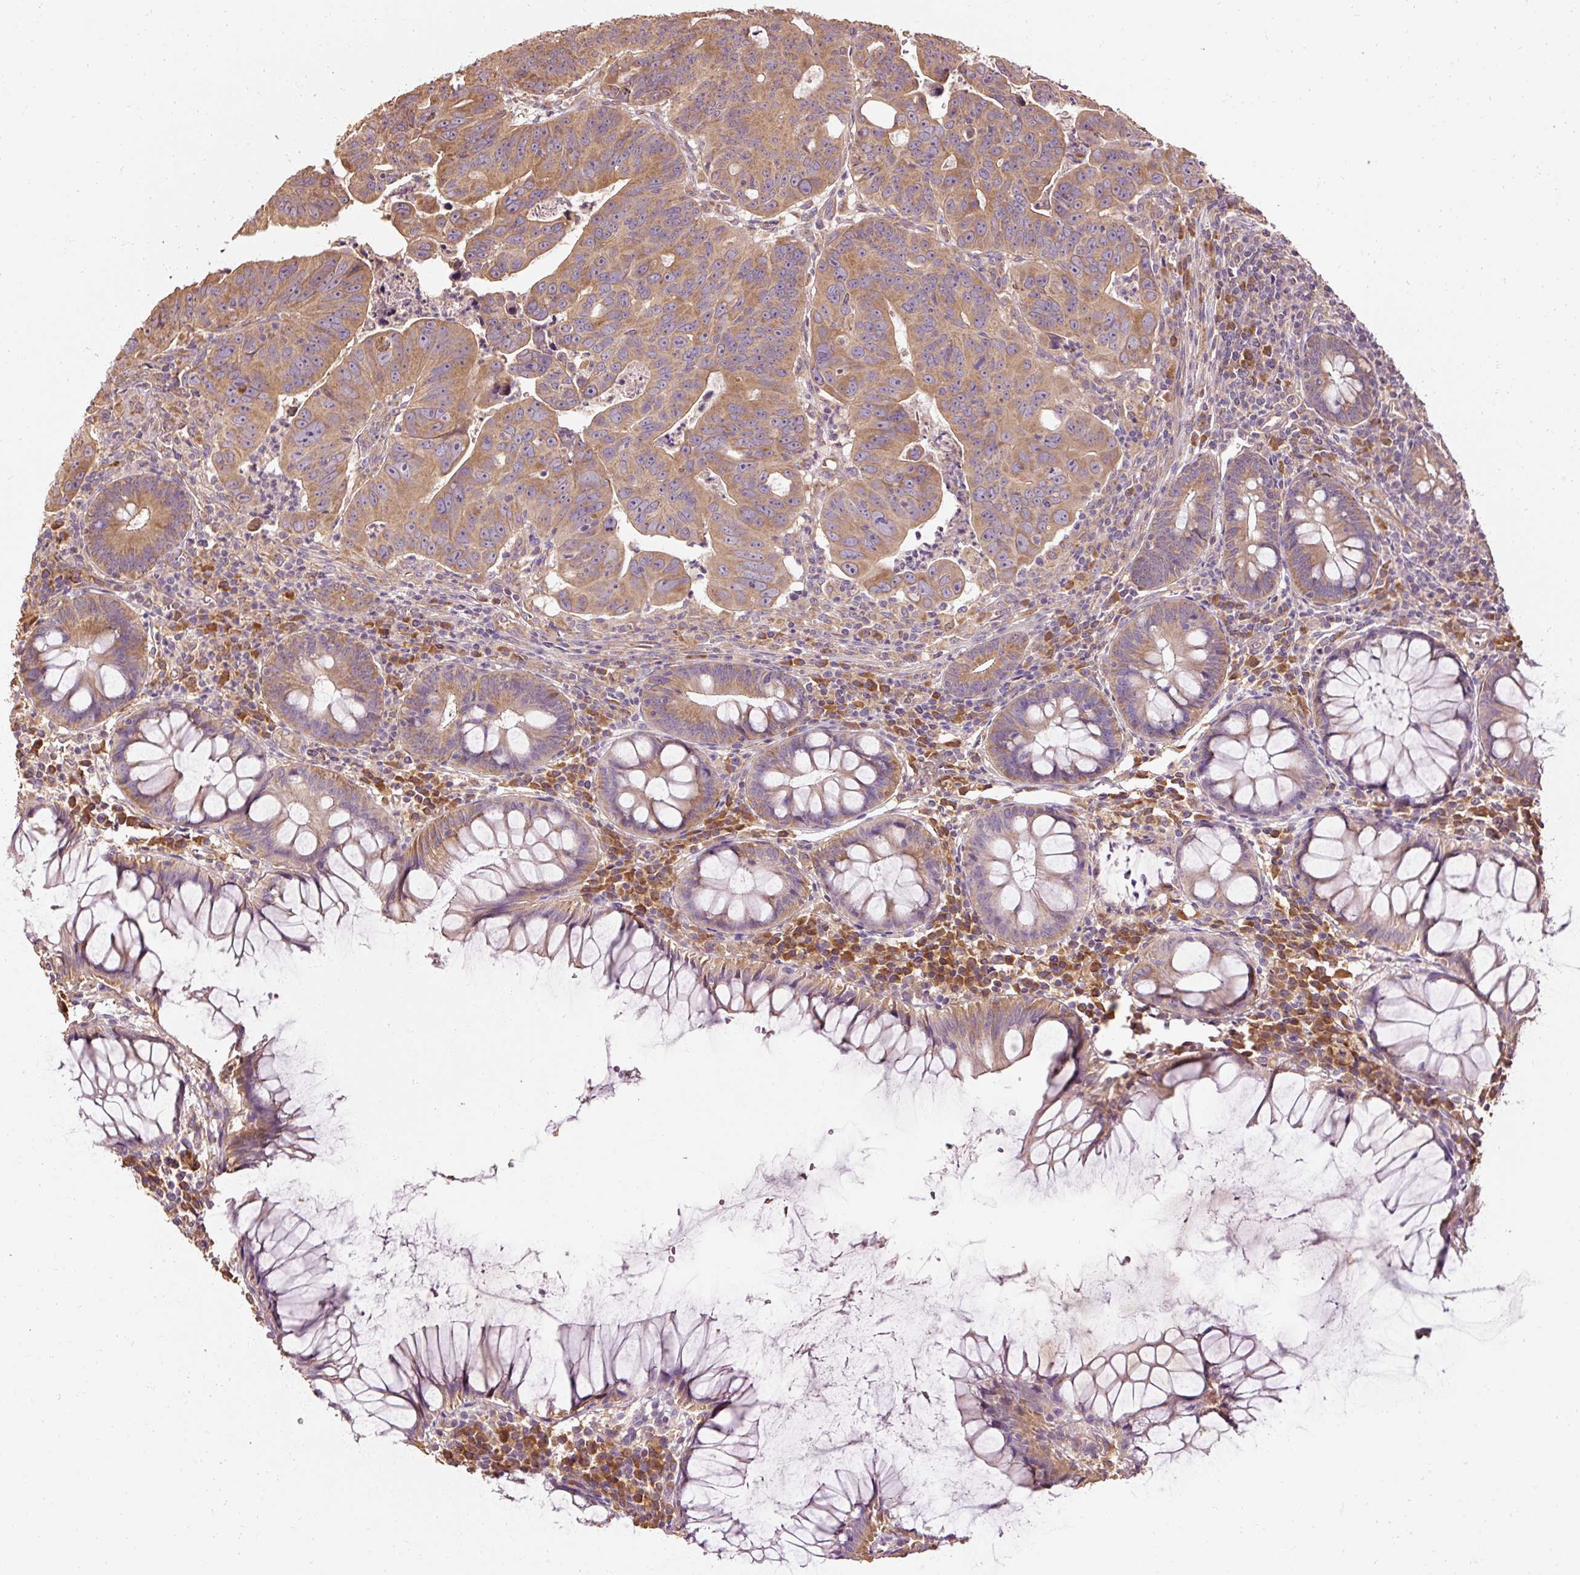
{"staining": {"intensity": "moderate", "quantity": ">75%", "location": "cytoplasmic/membranous"}, "tissue": "colorectal cancer", "cell_type": "Tumor cells", "image_type": "cancer", "snomed": [{"axis": "morphology", "description": "Adenocarcinoma, NOS"}, {"axis": "topography", "description": "Rectum"}], "caption": "IHC image of neoplastic tissue: human adenocarcinoma (colorectal) stained using immunohistochemistry (IHC) exhibits medium levels of moderate protein expression localized specifically in the cytoplasmic/membranous of tumor cells, appearing as a cytoplasmic/membranous brown color.", "gene": "EFHC1", "patient": {"sex": "male", "age": 69}}